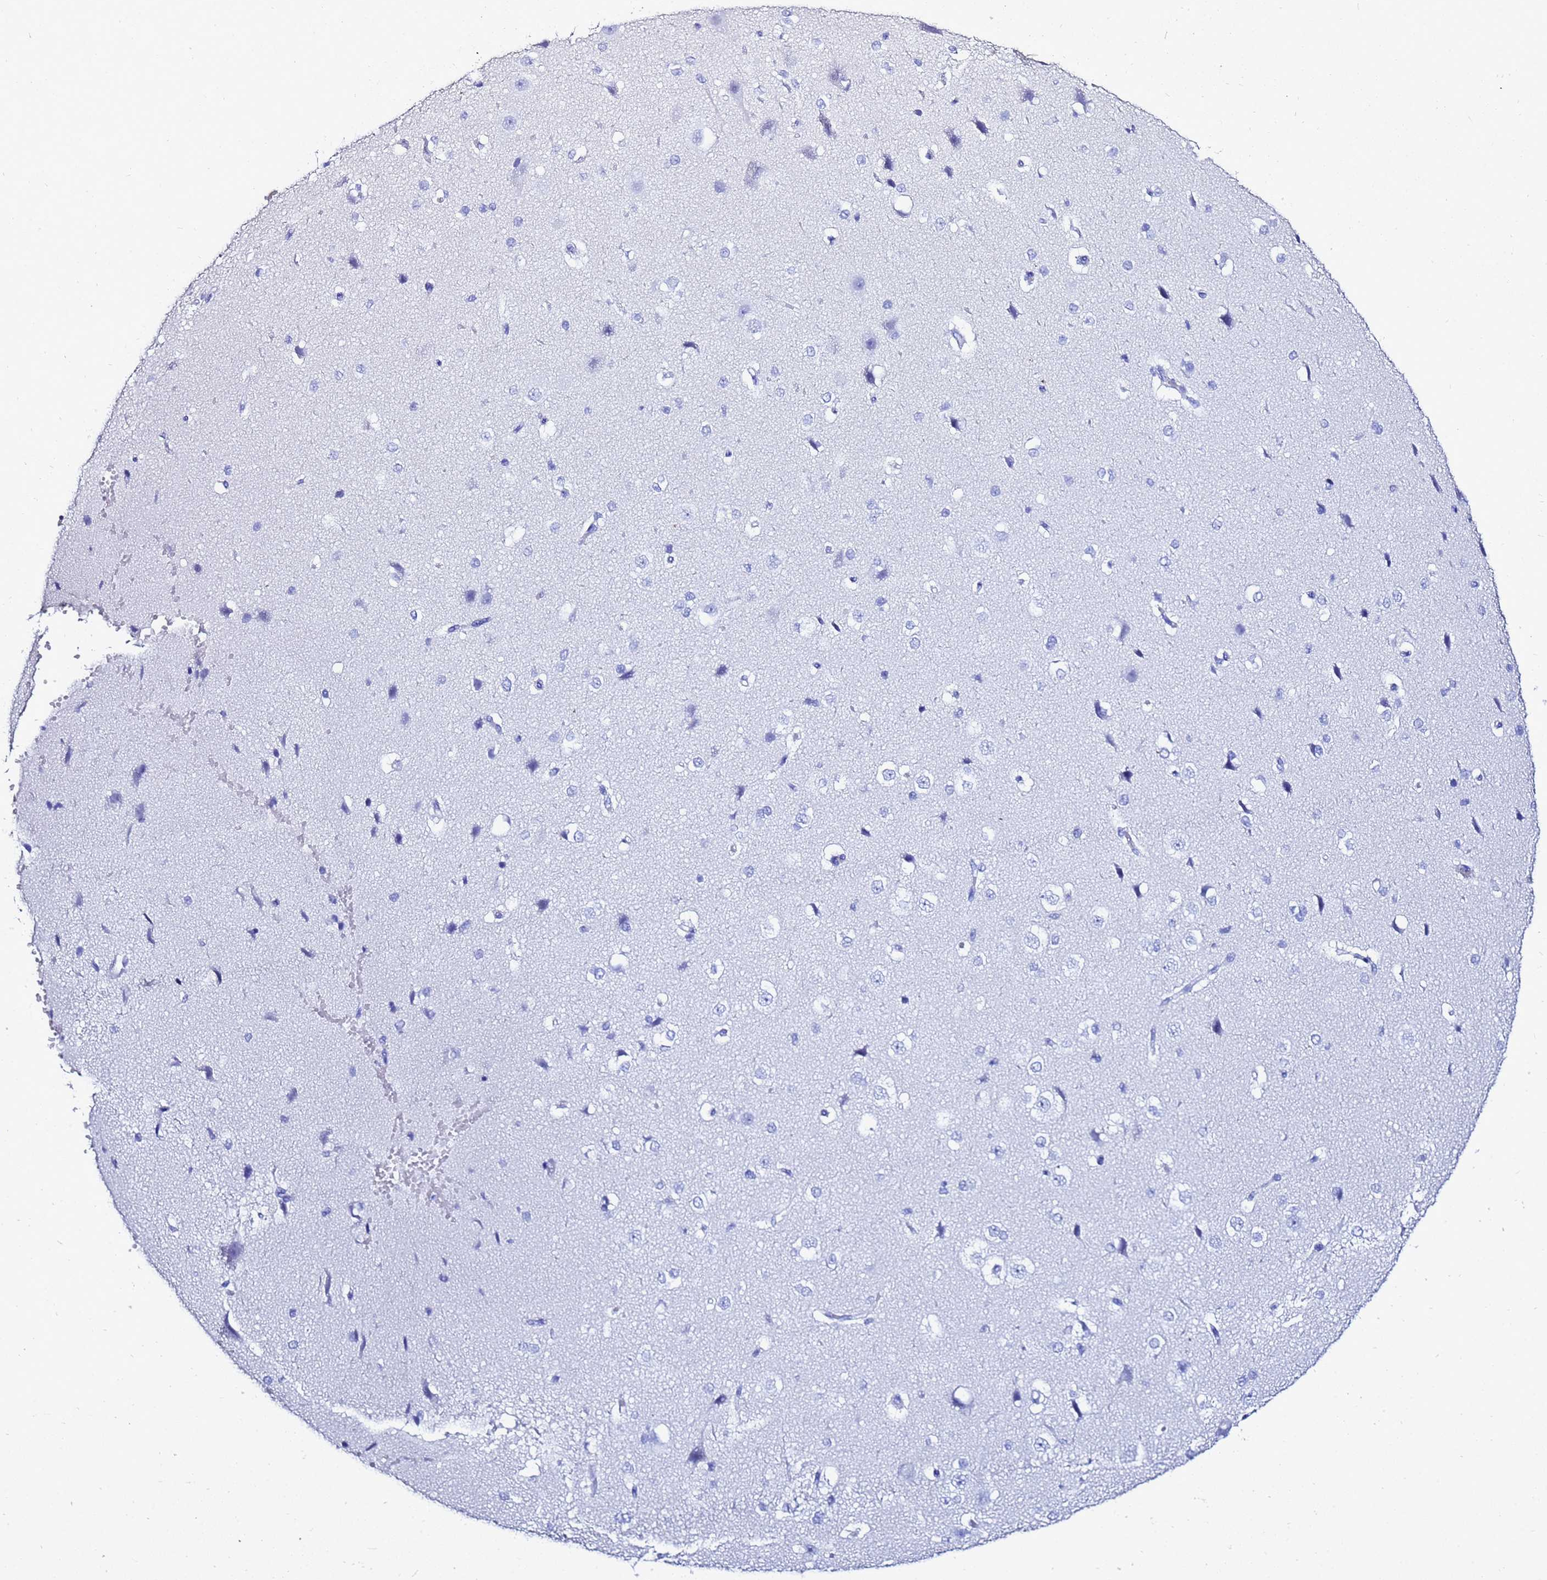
{"staining": {"intensity": "negative", "quantity": "none", "location": "none"}, "tissue": "cerebral cortex", "cell_type": "Endothelial cells", "image_type": "normal", "snomed": [{"axis": "morphology", "description": "Normal tissue, NOS"}, {"axis": "morphology", "description": "Developmental malformation"}, {"axis": "topography", "description": "Cerebral cortex"}], "caption": "DAB (3,3'-diaminobenzidine) immunohistochemical staining of unremarkable human cerebral cortex exhibits no significant staining in endothelial cells.", "gene": "LIPF", "patient": {"sex": "female", "age": 30}}